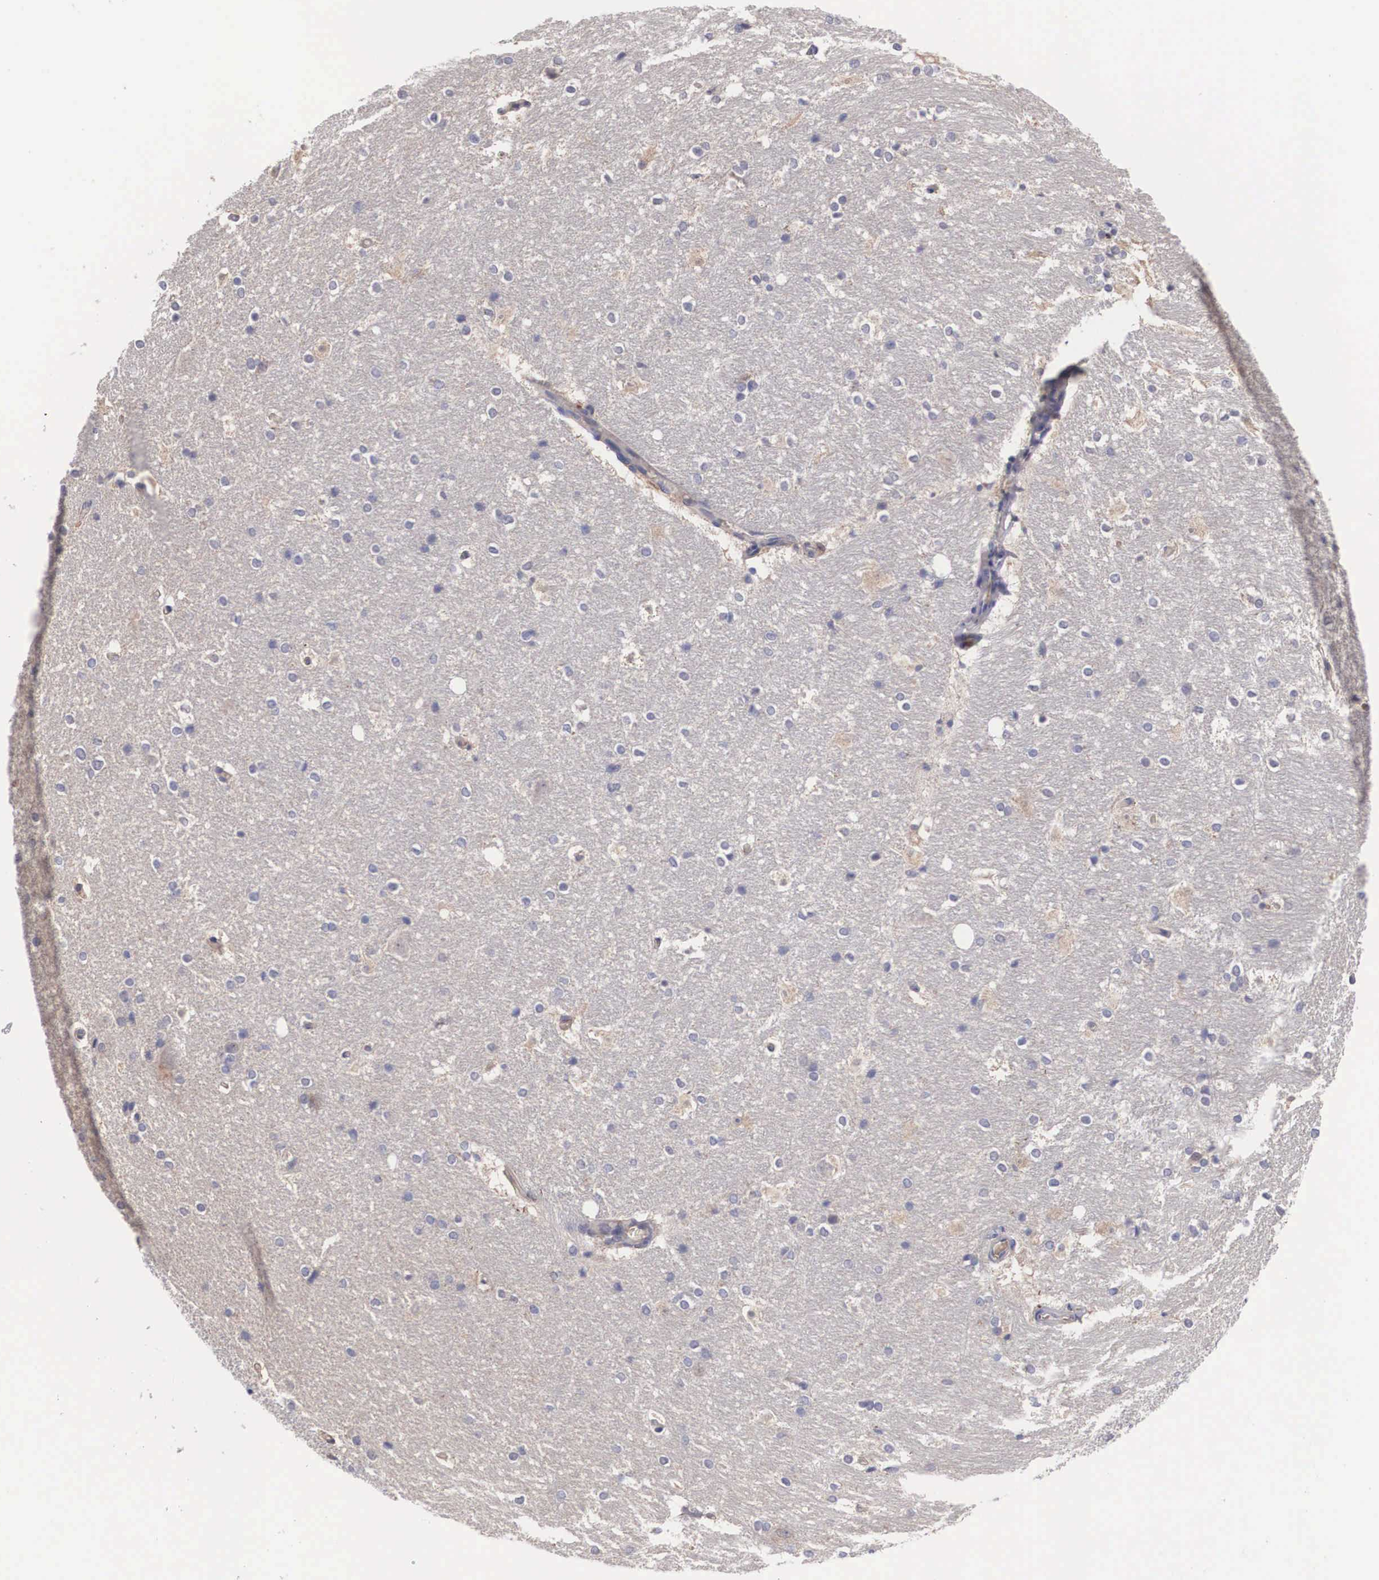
{"staining": {"intensity": "weak", "quantity": "<25%", "location": "cytoplasmic/membranous"}, "tissue": "hippocampus", "cell_type": "Glial cells", "image_type": "normal", "snomed": [{"axis": "morphology", "description": "Normal tissue, NOS"}, {"axis": "topography", "description": "Hippocampus"}], "caption": "Immunohistochemistry (IHC) image of unremarkable hippocampus: hippocampus stained with DAB demonstrates no significant protein positivity in glial cells.", "gene": "ABHD4", "patient": {"sex": "female", "age": 19}}